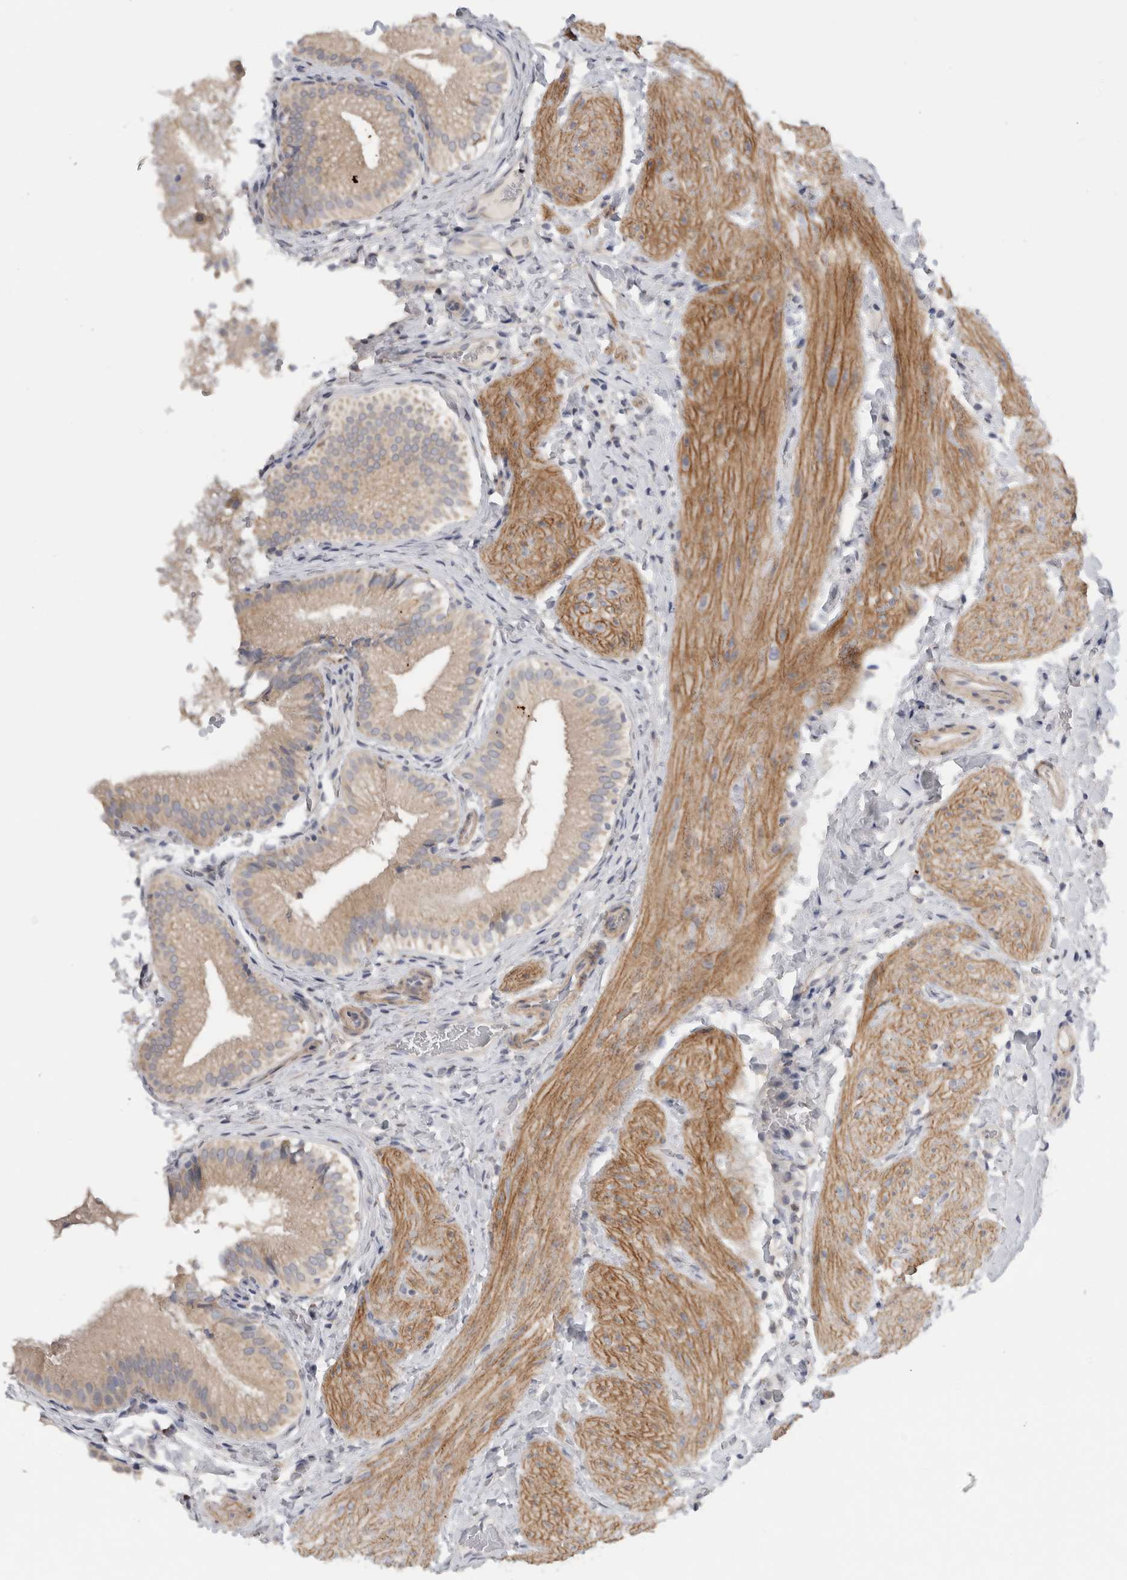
{"staining": {"intensity": "weak", "quantity": ">75%", "location": "cytoplasmic/membranous"}, "tissue": "gallbladder", "cell_type": "Glandular cells", "image_type": "normal", "snomed": [{"axis": "morphology", "description": "Normal tissue, NOS"}, {"axis": "topography", "description": "Gallbladder"}], "caption": "Immunohistochemical staining of normal gallbladder shows low levels of weak cytoplasmic/membranous expression in about >75% of glandular cells.", "gene": "MGAT1", "patient": {"sex": "female", "age": 30}}